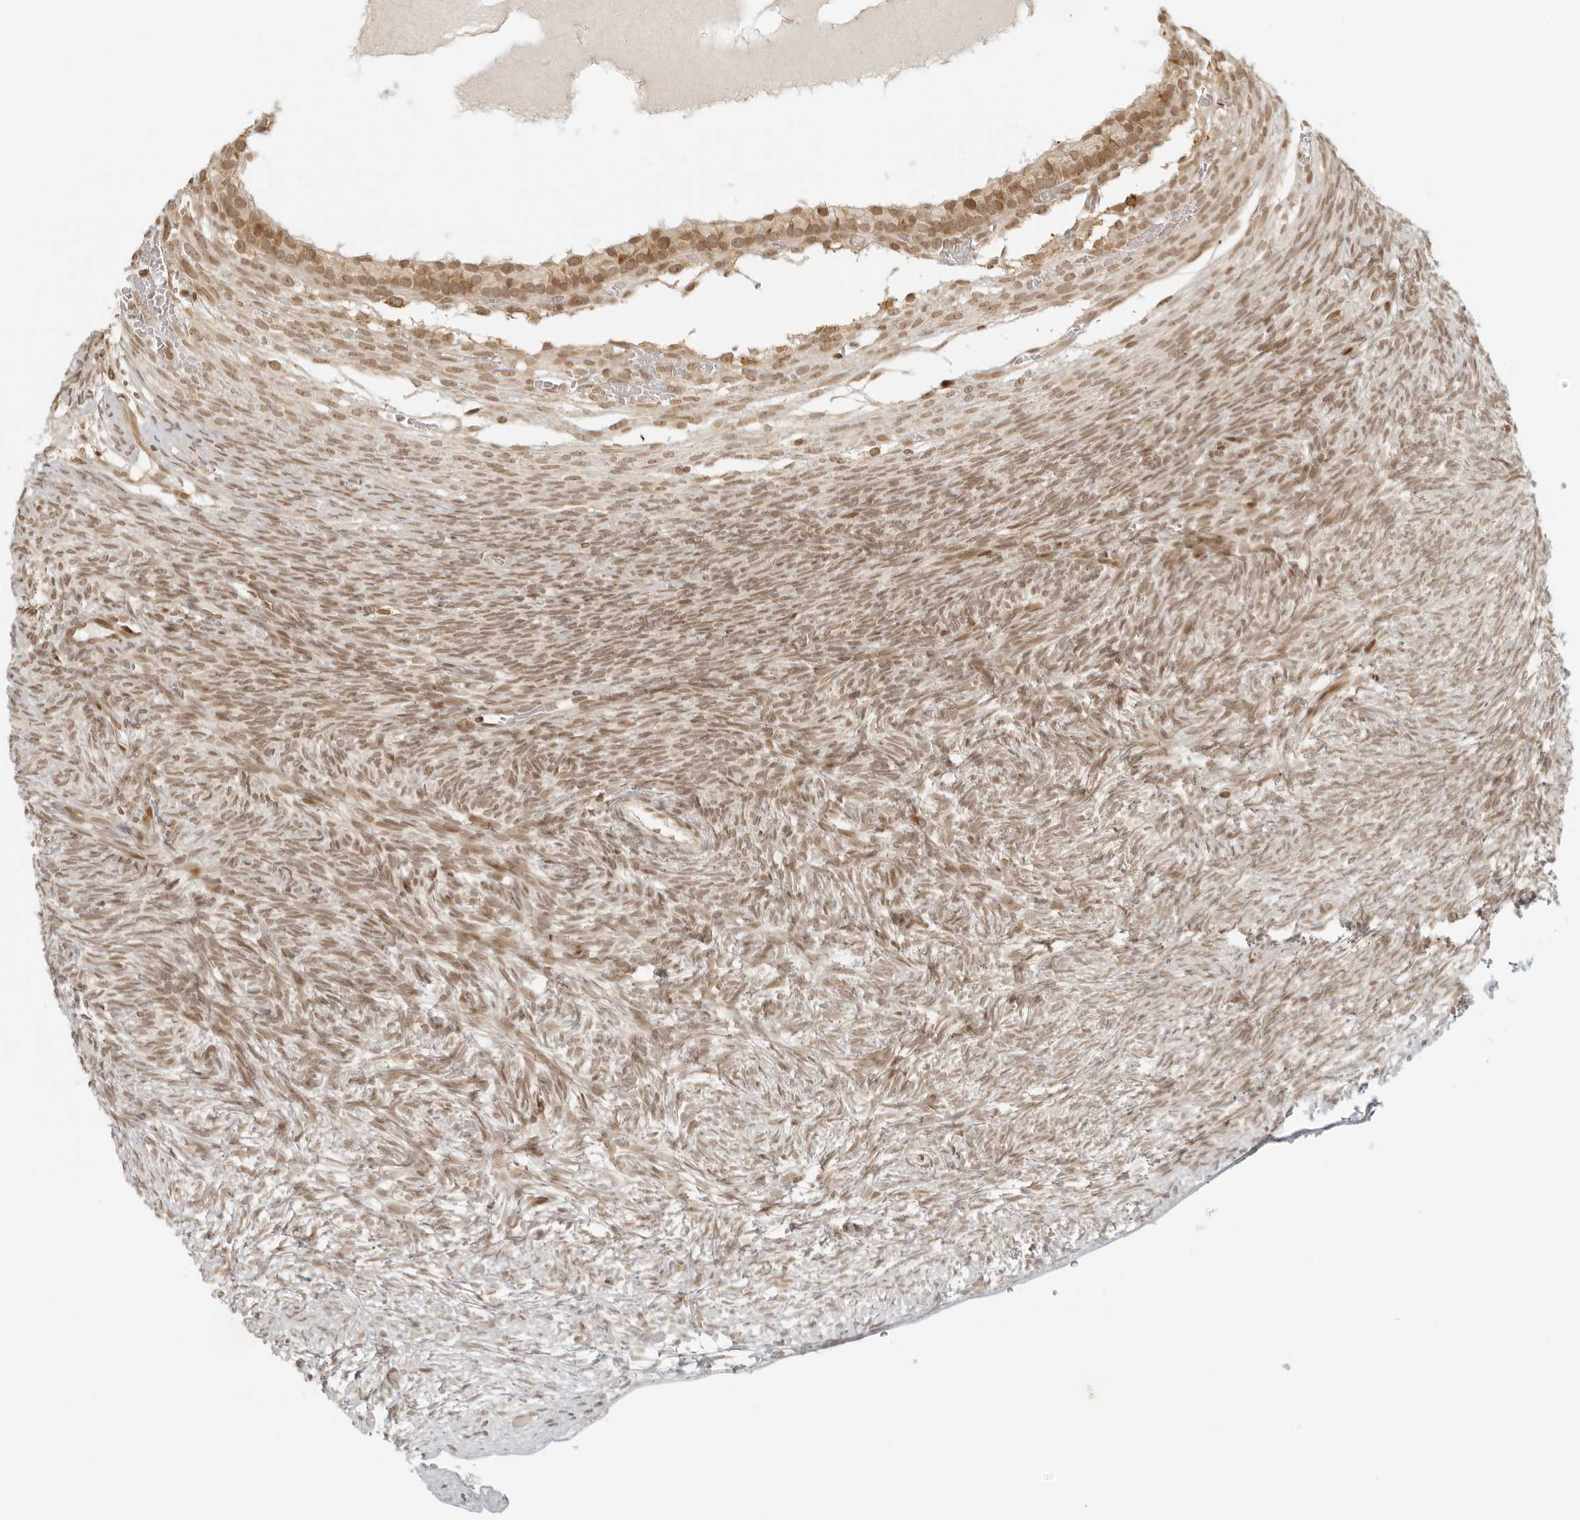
{"staining": {"intensity": "moderate", "quantity": ">75%", "location": "nuclear"}, "tissue": "ovary", "cell_type": "Ovarian stroma cells", "image_type": "normal", "snomed": [{"axis": "morphology", "description": "Normal tissue, NOS"}, {"axis": "topography", "description": "Ovary"}], "caption": "Moderate nuclear protein expression is present in about >75% of ovarian stroma cells in ovary. Using DAB (3,3'-diaminobenzidine) (brown) and hematoxylin (blue) stains, captured at high magnification using brightfield microscopy.", "gene": "ZNF407", "patient": {"sex": "female", "age": 34}}